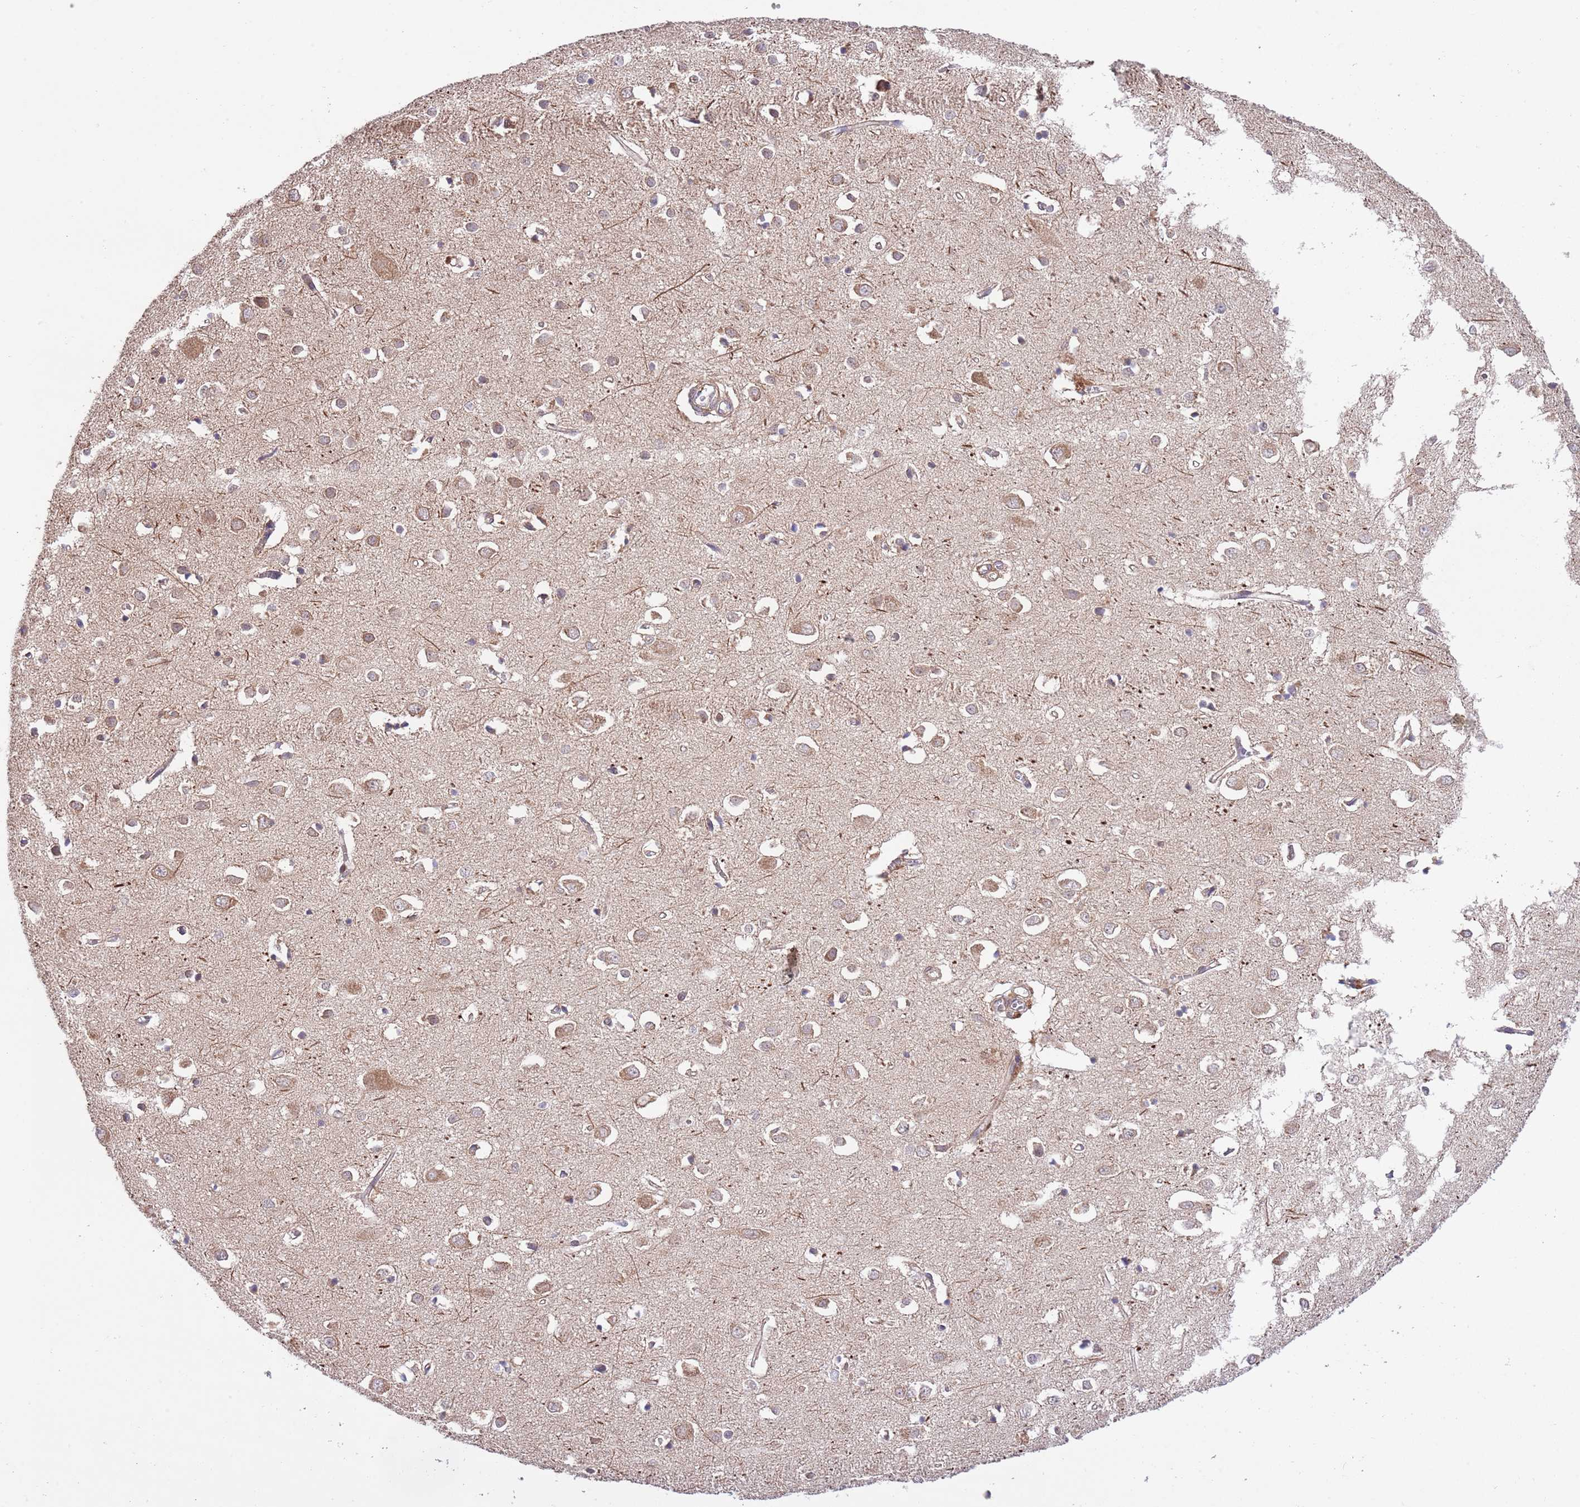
{"staining": {"intensity": "moderate", "quantity": "<25%", "location": "cytoplasmic/membranous"}, "tissue": "cerebral cortex", "cell_type": "Endothelial cells", "image_type": "normal", "snomed": [{"axis": "morphology", "description": "Normal tissue, NOS"}, {"axis": "topography", "description": "Cerebral cortex"}], "caption": "DAB (3,3'-diaminobenzidine) immunohistochemical staining of normal cerebral cortex displays moderate cytoplasmic/membranous protein staining in about <25% of endothelial cells. Ihc stains the protein in brown and the nuclei are stained blue.", "gene": "MFNG", "patient": {"sex": "female", "age": 64}}